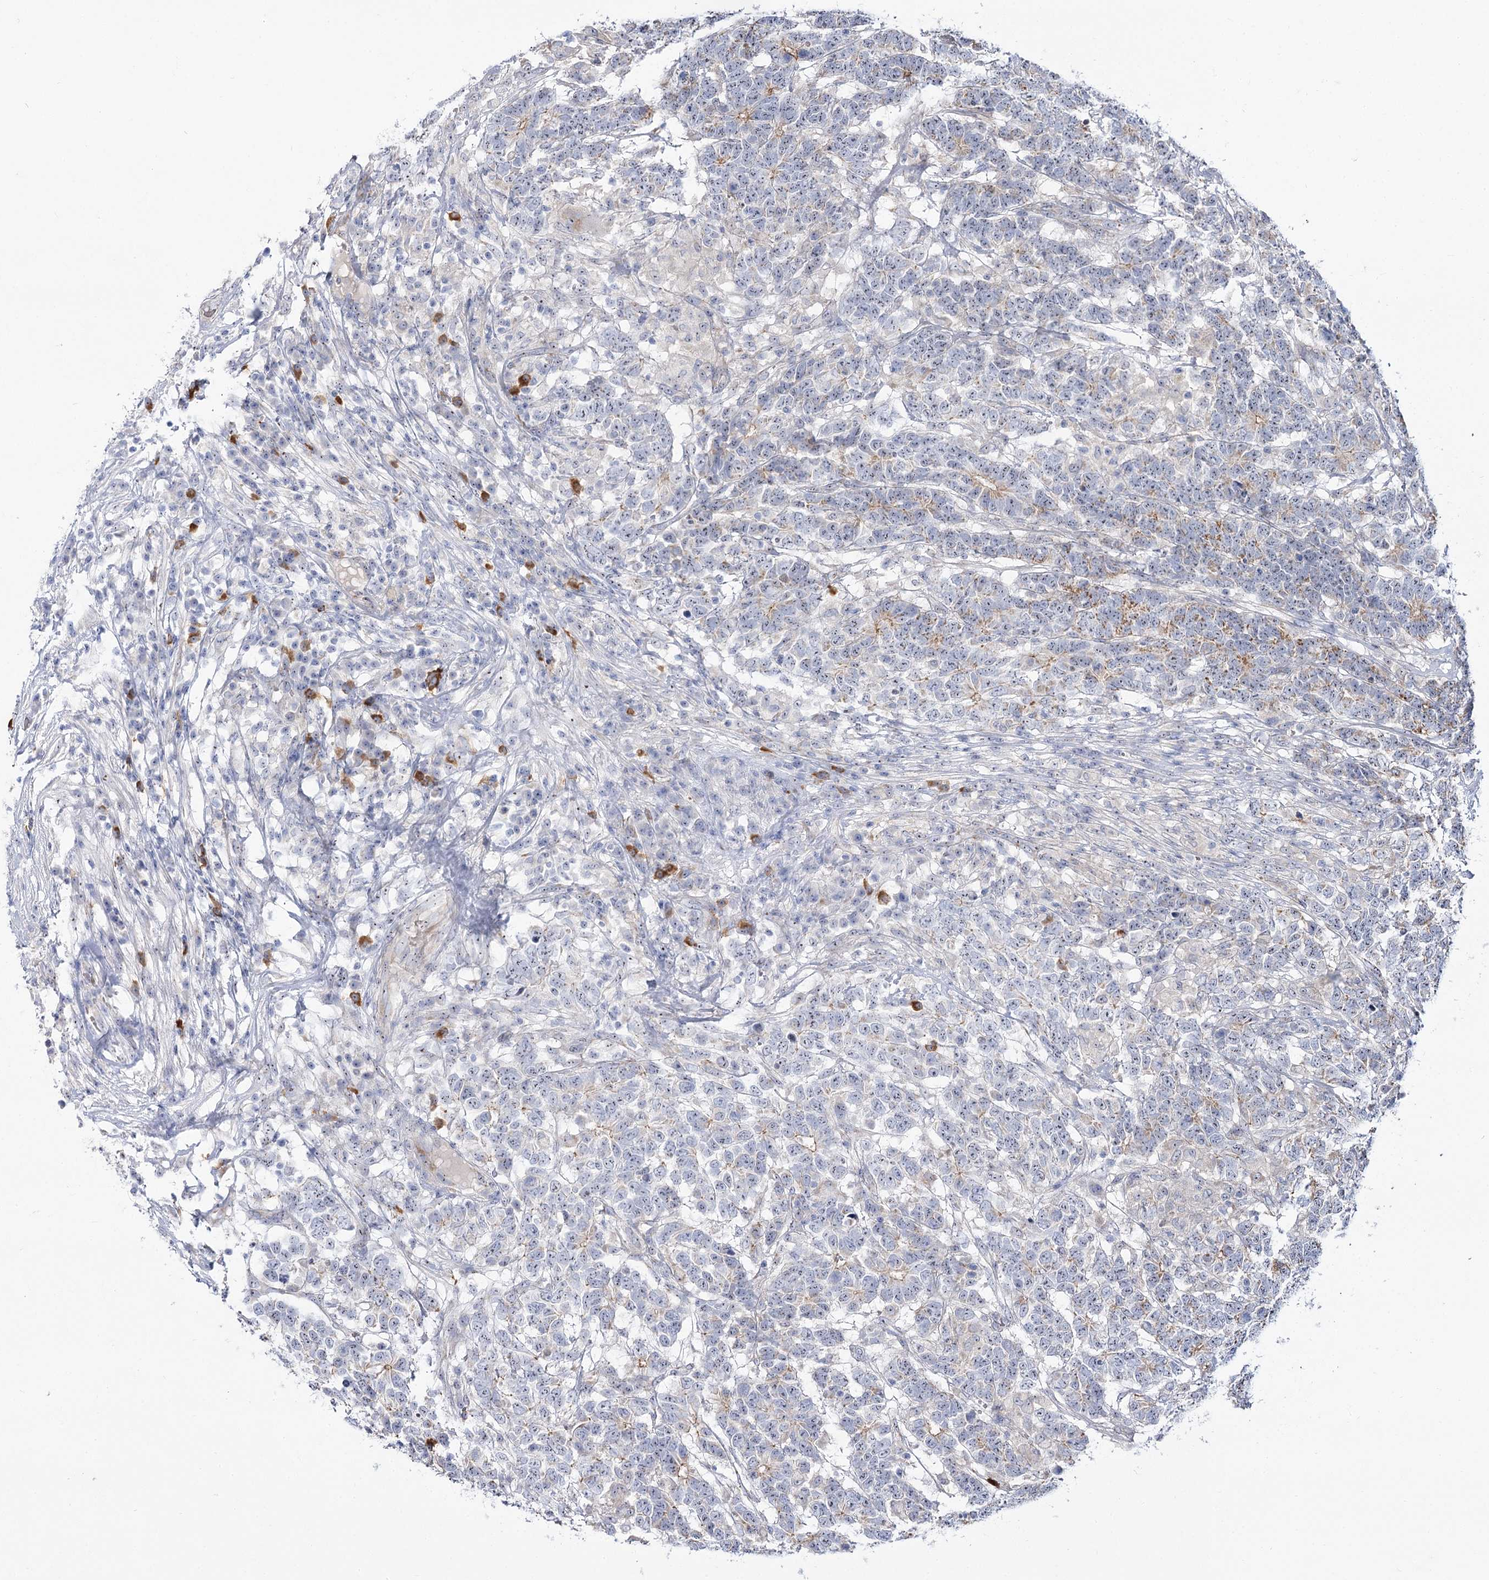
{"staining": {"intensity": "weak", "quantity": "<25%", "location": "cytoplasmic/membranous"}, "tissue": "testis cancer", "cell_type": "Tumor cells", "image_type": "cancer", "snomed": [{"axis": "morphology", "description": "Carcinoma, Embryonal, NOS"}, {"axis": "topography", "description": "Testis"}], "caption": "Testis embryonal carcinoma stained for a protein using immunohistochemistry (IHC) exhibits no staining tumor cells.", "gene": "SUOX", "patient": {"sex": "male", "age": 26}}